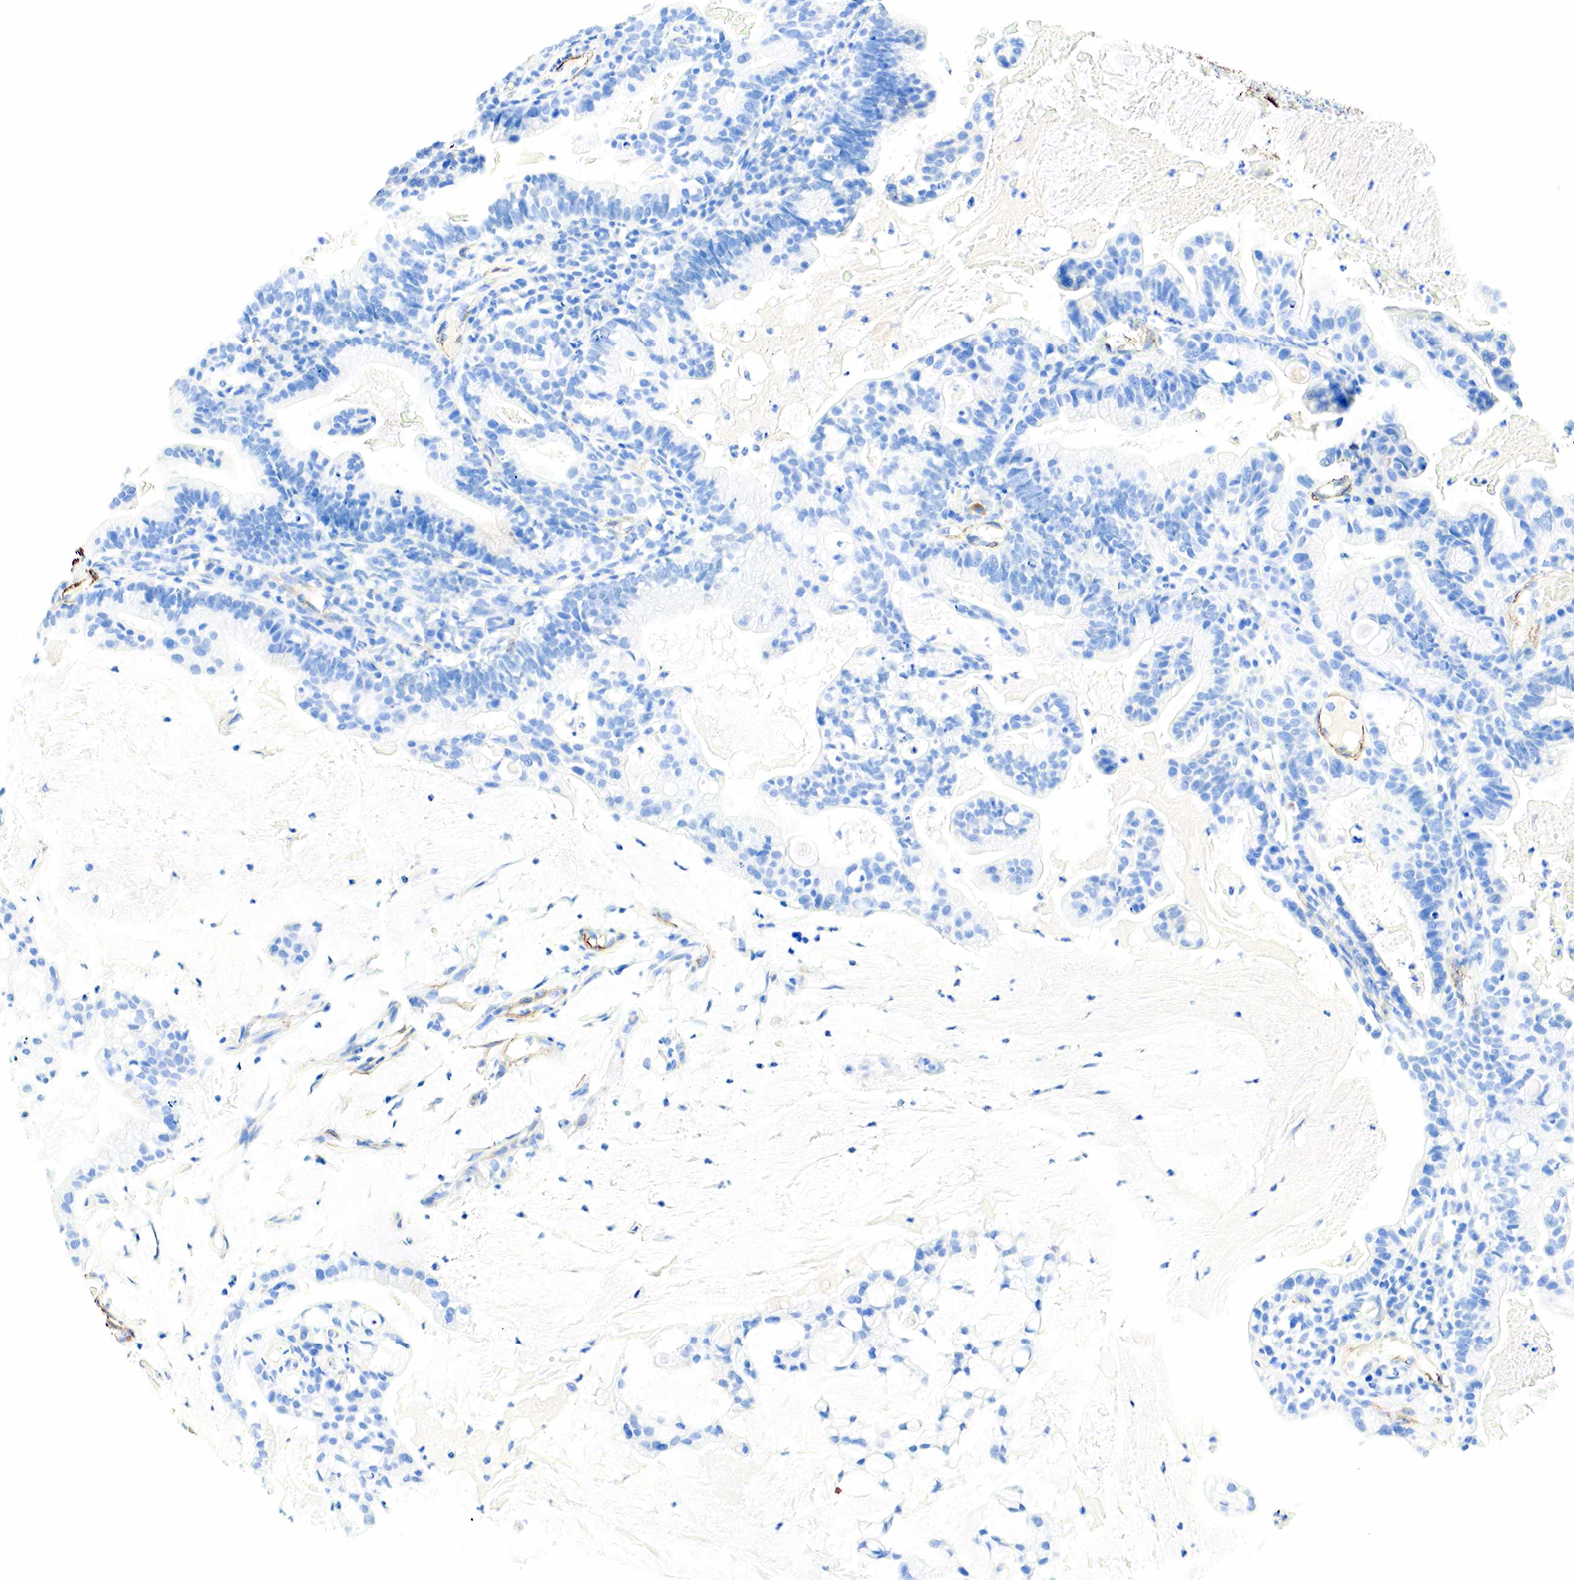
{"staining": {"intensity": "negative", "quantity": "none", "location": "none"}, "tissue": "cervical cancer", "cell_type": "Tumor cells", "image_type": "cancer", "snomed": [{"axis": "morphology", "description": "Adenocarcinoma, NOS"}, {"axis": "topography", "description": "Cervix"}], "caption": "The IHC micrograph has no significant staining in tumor cells of cervical adenocarcinoma tissue.", "gene": "ACTA1", "patient": {"sex": "female", "age": 41}}